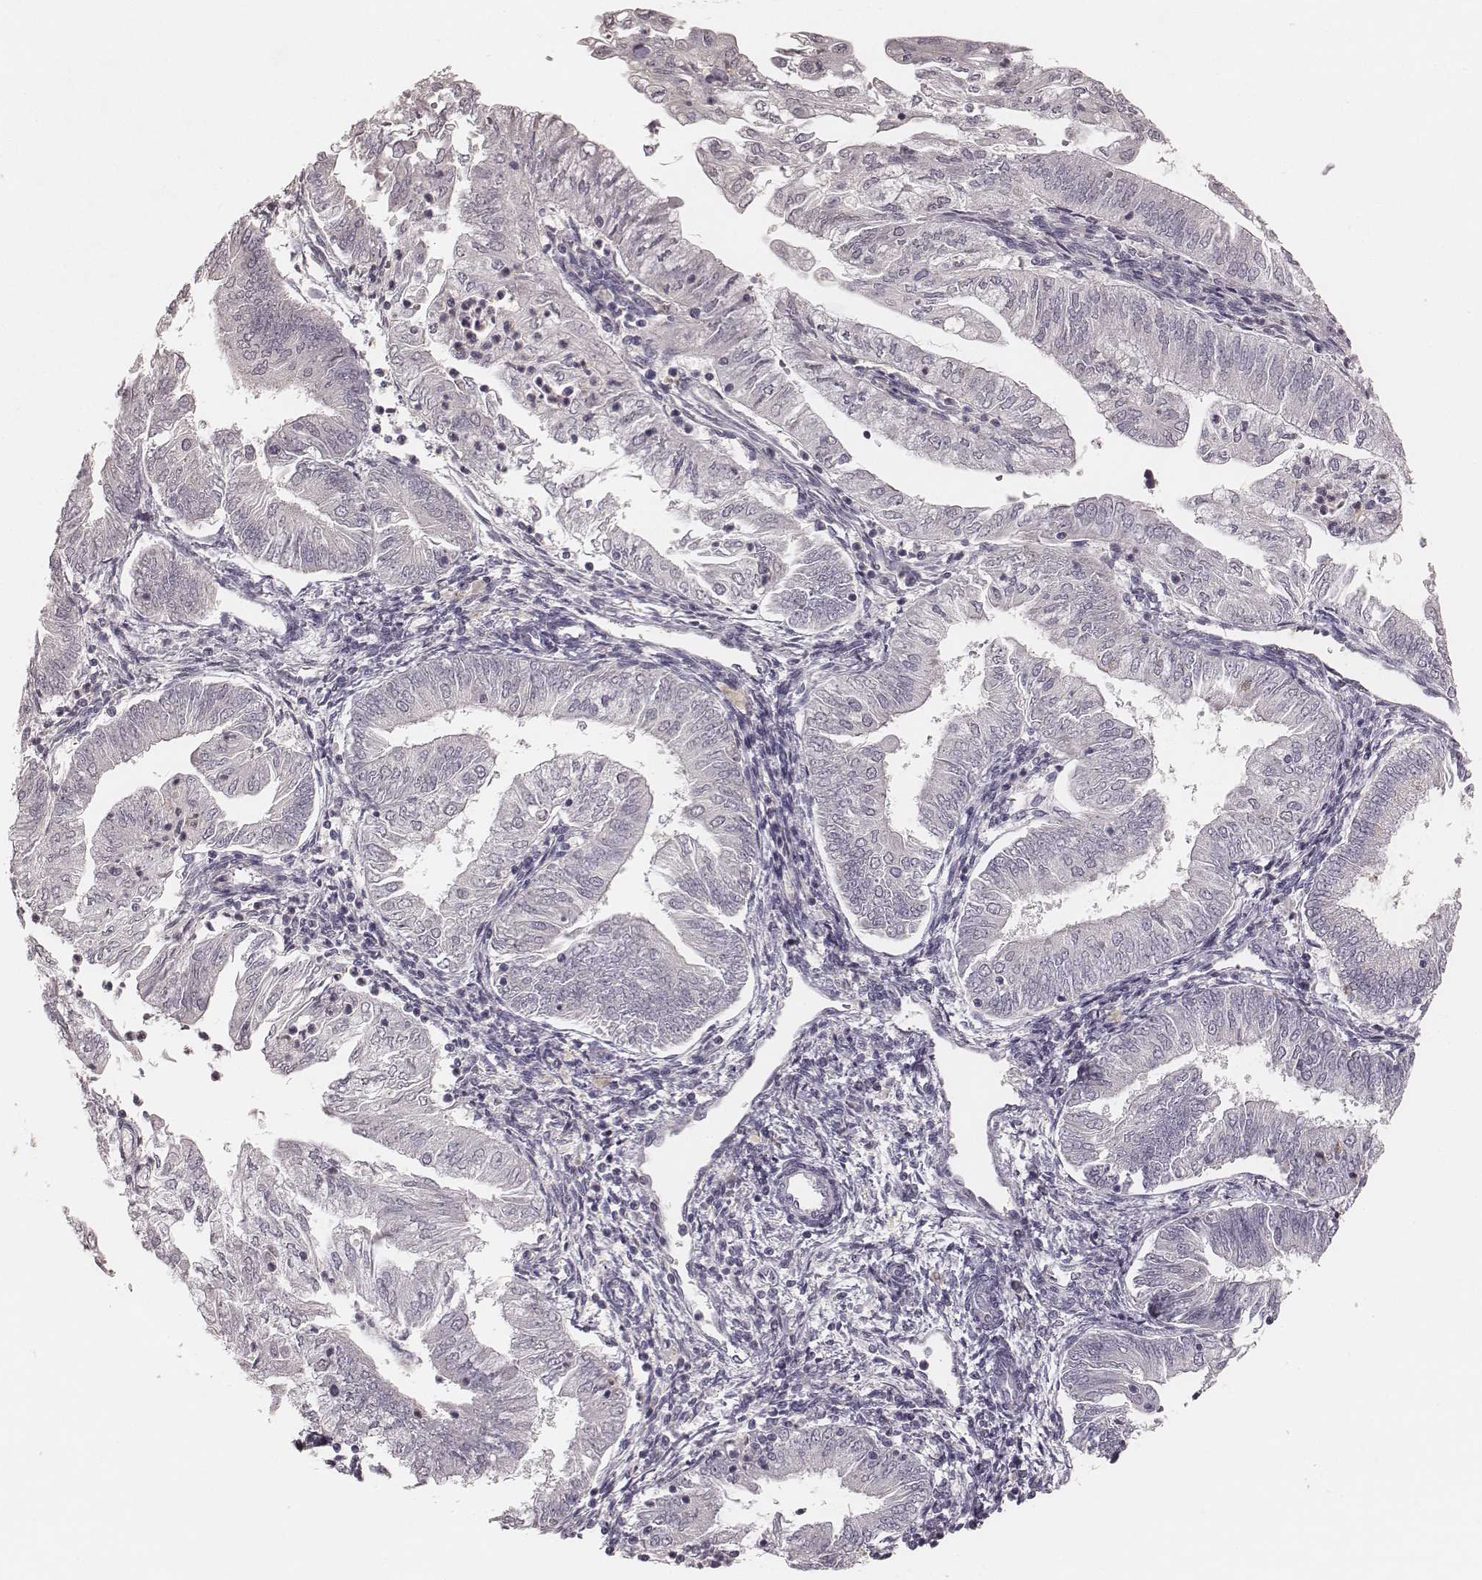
{"staining": {"intensity": "negative", "quantity": "none", "location": "none"}, "tissue": "endometrial cancer", "cell_type": "Tumor cells", "image_type": "cancer", "snomed": [{"axis": "morphology", "description": "Adenocarcinoma, NOS"}, {"axis": "topography", "description": "Endometrium"}], "caption": "Tumor cells are negative for protein expression in human adenocarcinoma (endometrial). (Stains: DAB immunohistochemistry (IHC) with hematoxylin counter stain, Microscopy: brightfield microscopy at high magnification).", "gene": "MADCAM1", "patient": {"sex": "female", "age": 55}}